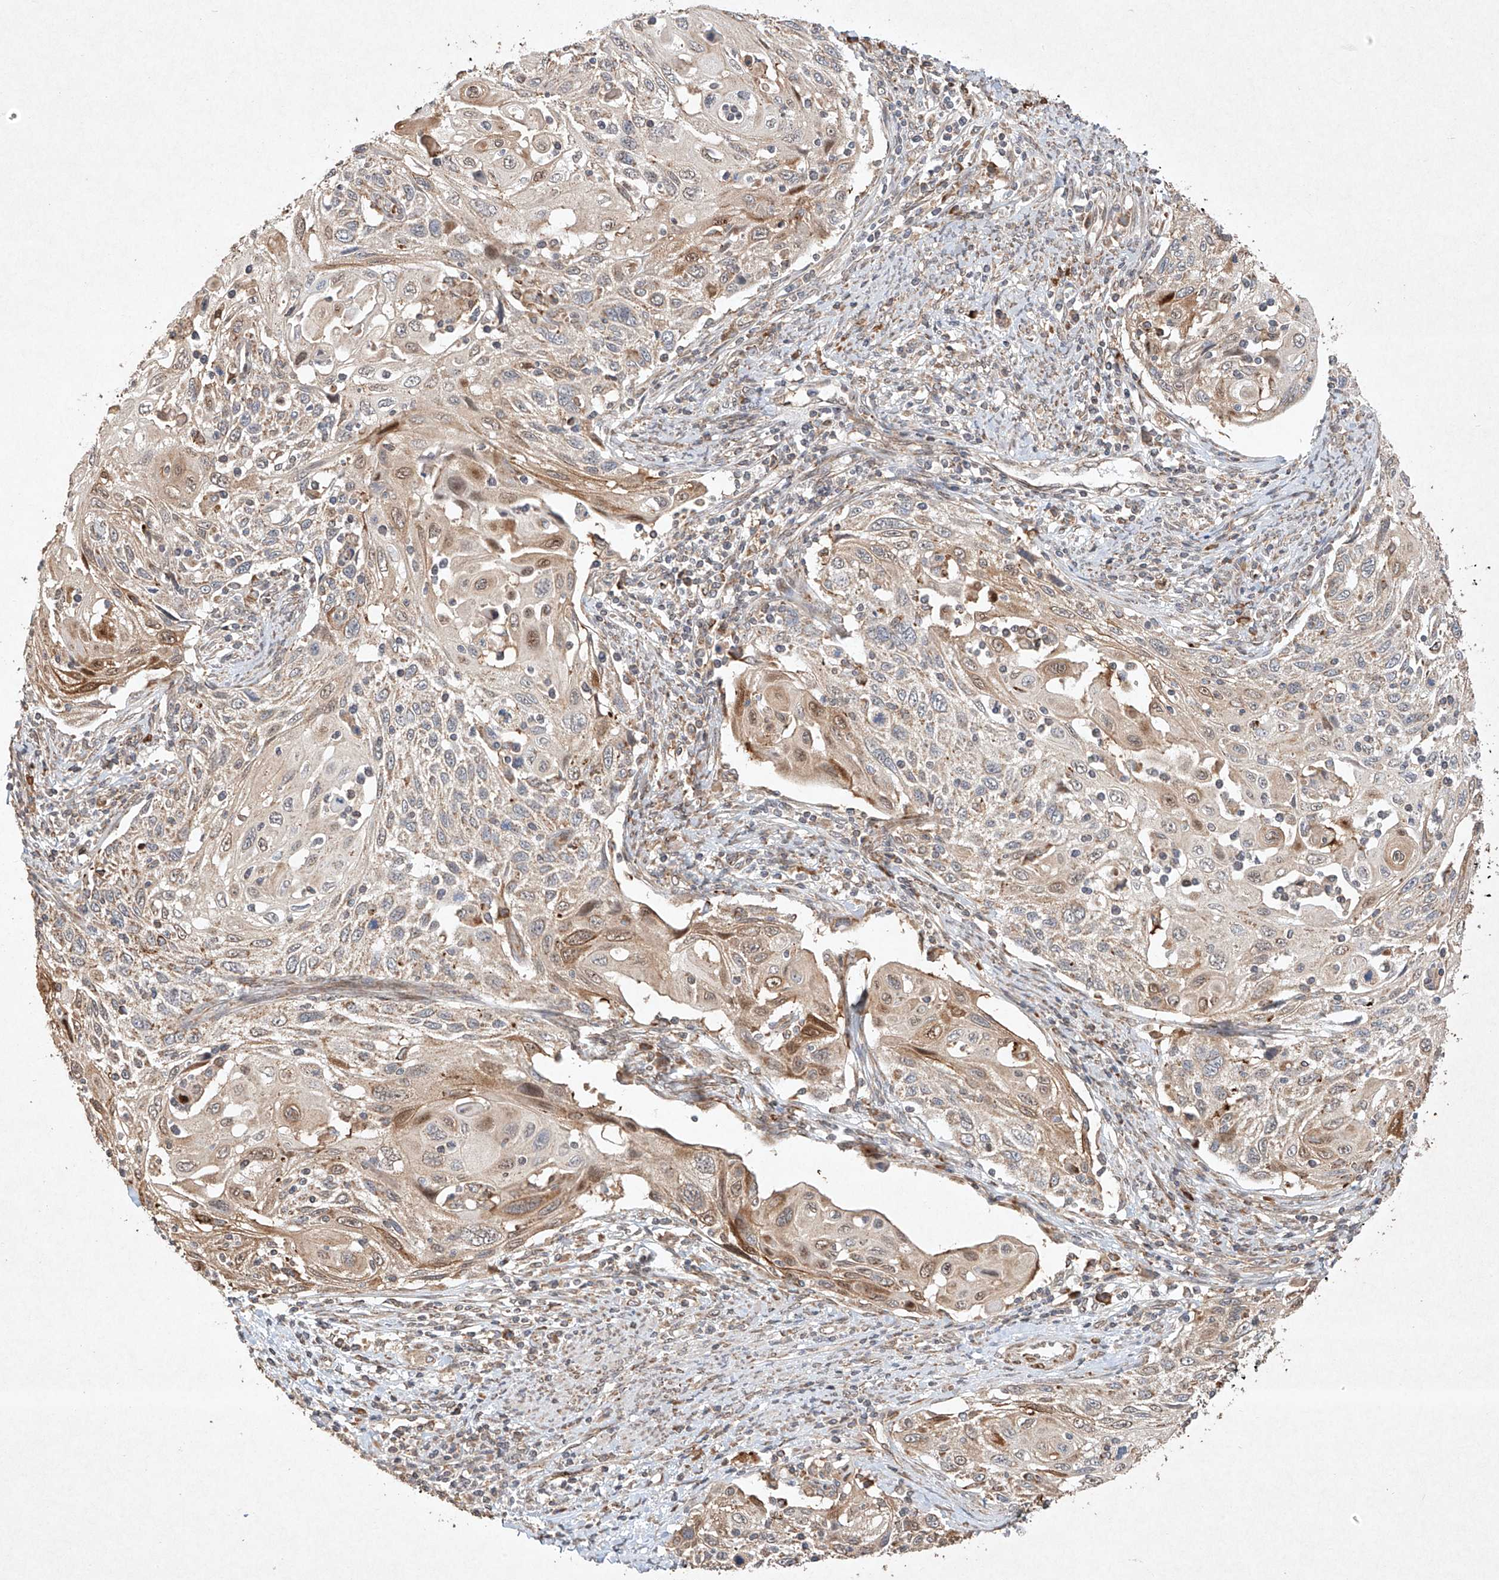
{"staining": {"intensity": "moderate", "quantity": "25%-75%", "location": "cytoplasmic/membranous"}, "tissue": "cervical cancer", "cell_type": "Tumor cells", "image_type": "cancer", "snomed": [{"axis": "morphology", "description": "Squamous cell carcinoma, NOS"}, {"axis": "topography", "description": "Cervix"}], "caption": "Brown immunohistochemical staining in cervical squamous cell carcinoma reveals moderate cytoplasmic/membranous expression in about 25%-75% of tumor cells.", "gene": "SEMA3B", "patient": {"sex": "female", "age": 70}}